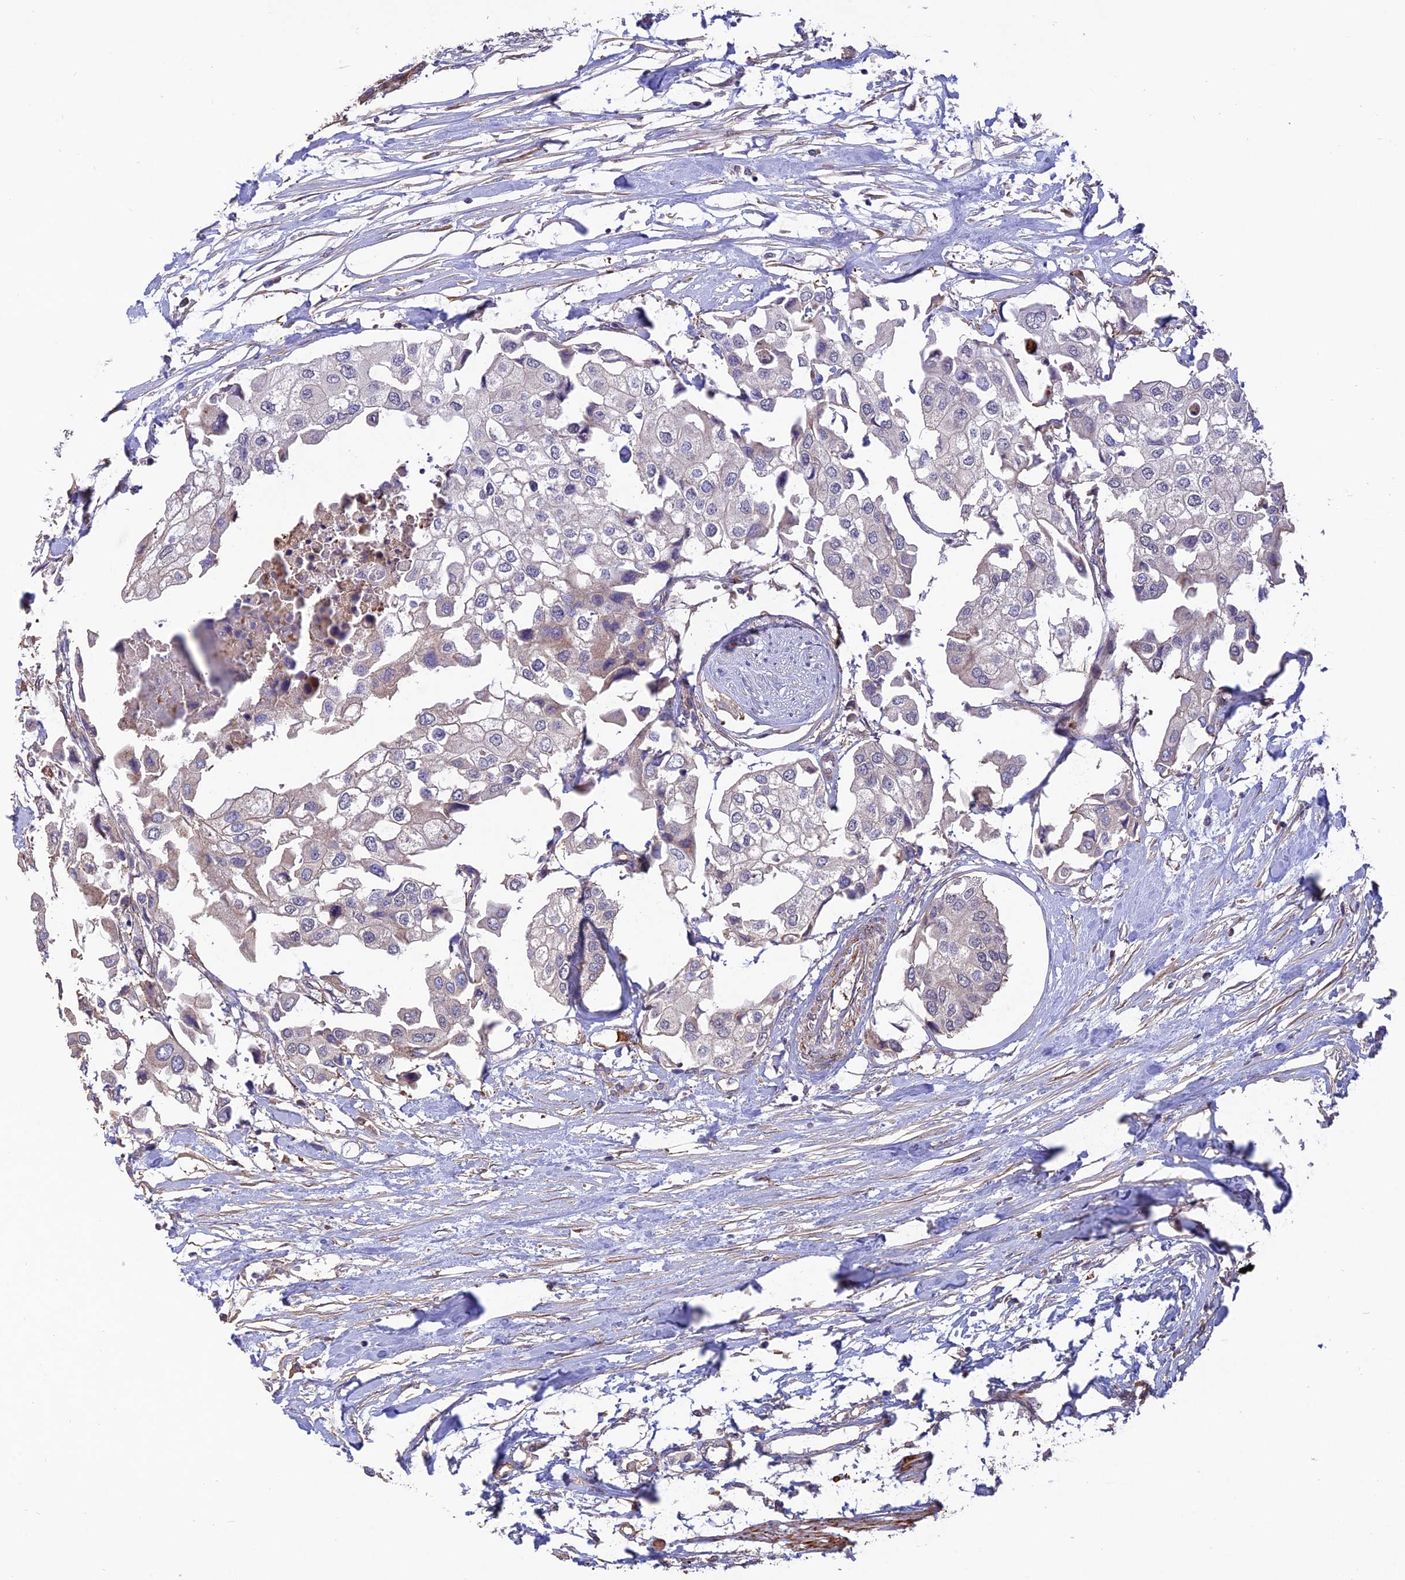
{"staining": {"intensity": "weak", "quantity": "<25%", "location": "cytoplasmic/membranous"}, "tissue": "urothelial cancer", "cell_type": "Tumor cells", "image_type": "cancer", "snomed": [{"axis": "morphology", "description": "Urothelial carcinoma, High grade"}, {"axis": "topography", "description": "Urinary bladder"}], "caption": "Histopathology image shows no protein expression in tumor cells of urothelial cancer tissue.", "gene": "PAGR1", "patient": {"sex": "male", "age": 64}}